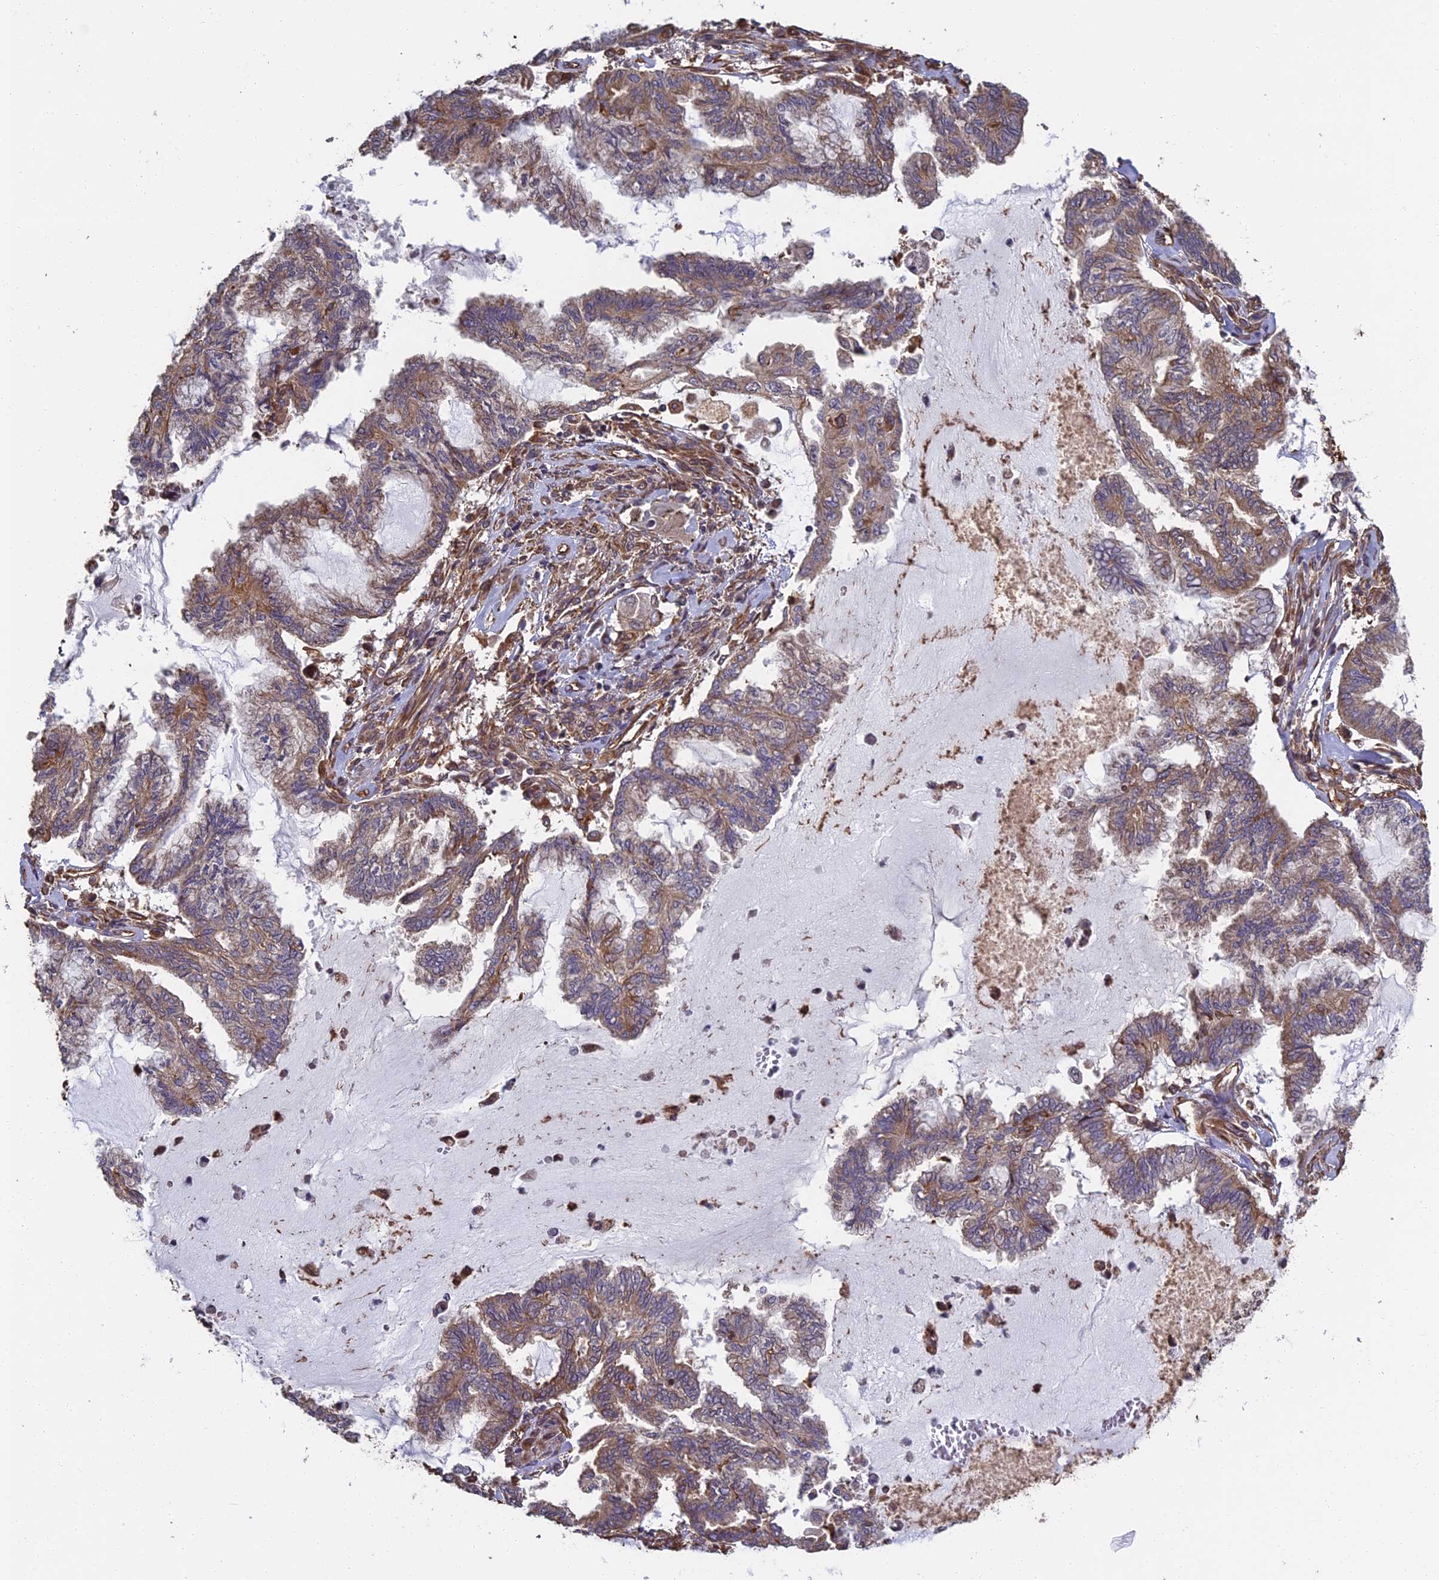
{"staining": {"intensity": "moderate", "quantity": "25%-75%", "location": "cytoplasmic/membranous"}, "tissue": "endometrial cancer", "cell_type": "Tumor cells", "image_type": "cancer", "snomed": [{"axis": "morphology", "description": "Adenocarcinoma, NOS"}, {"axis": "topography", "description": "Endometrium"}], "caption": "Tumor cells demonstrate medium levels of moderate cytoplasmic/membranous positivity in about 25%-75% of cells in endometrial cancer (adenocarcinoma). Using DAB (brown) and hematoxylin (blue) stains, captured at high magnification using brightfield microscopy.", "gene": "CCDC124", "patient": {"sex": "female", "age": 86}}